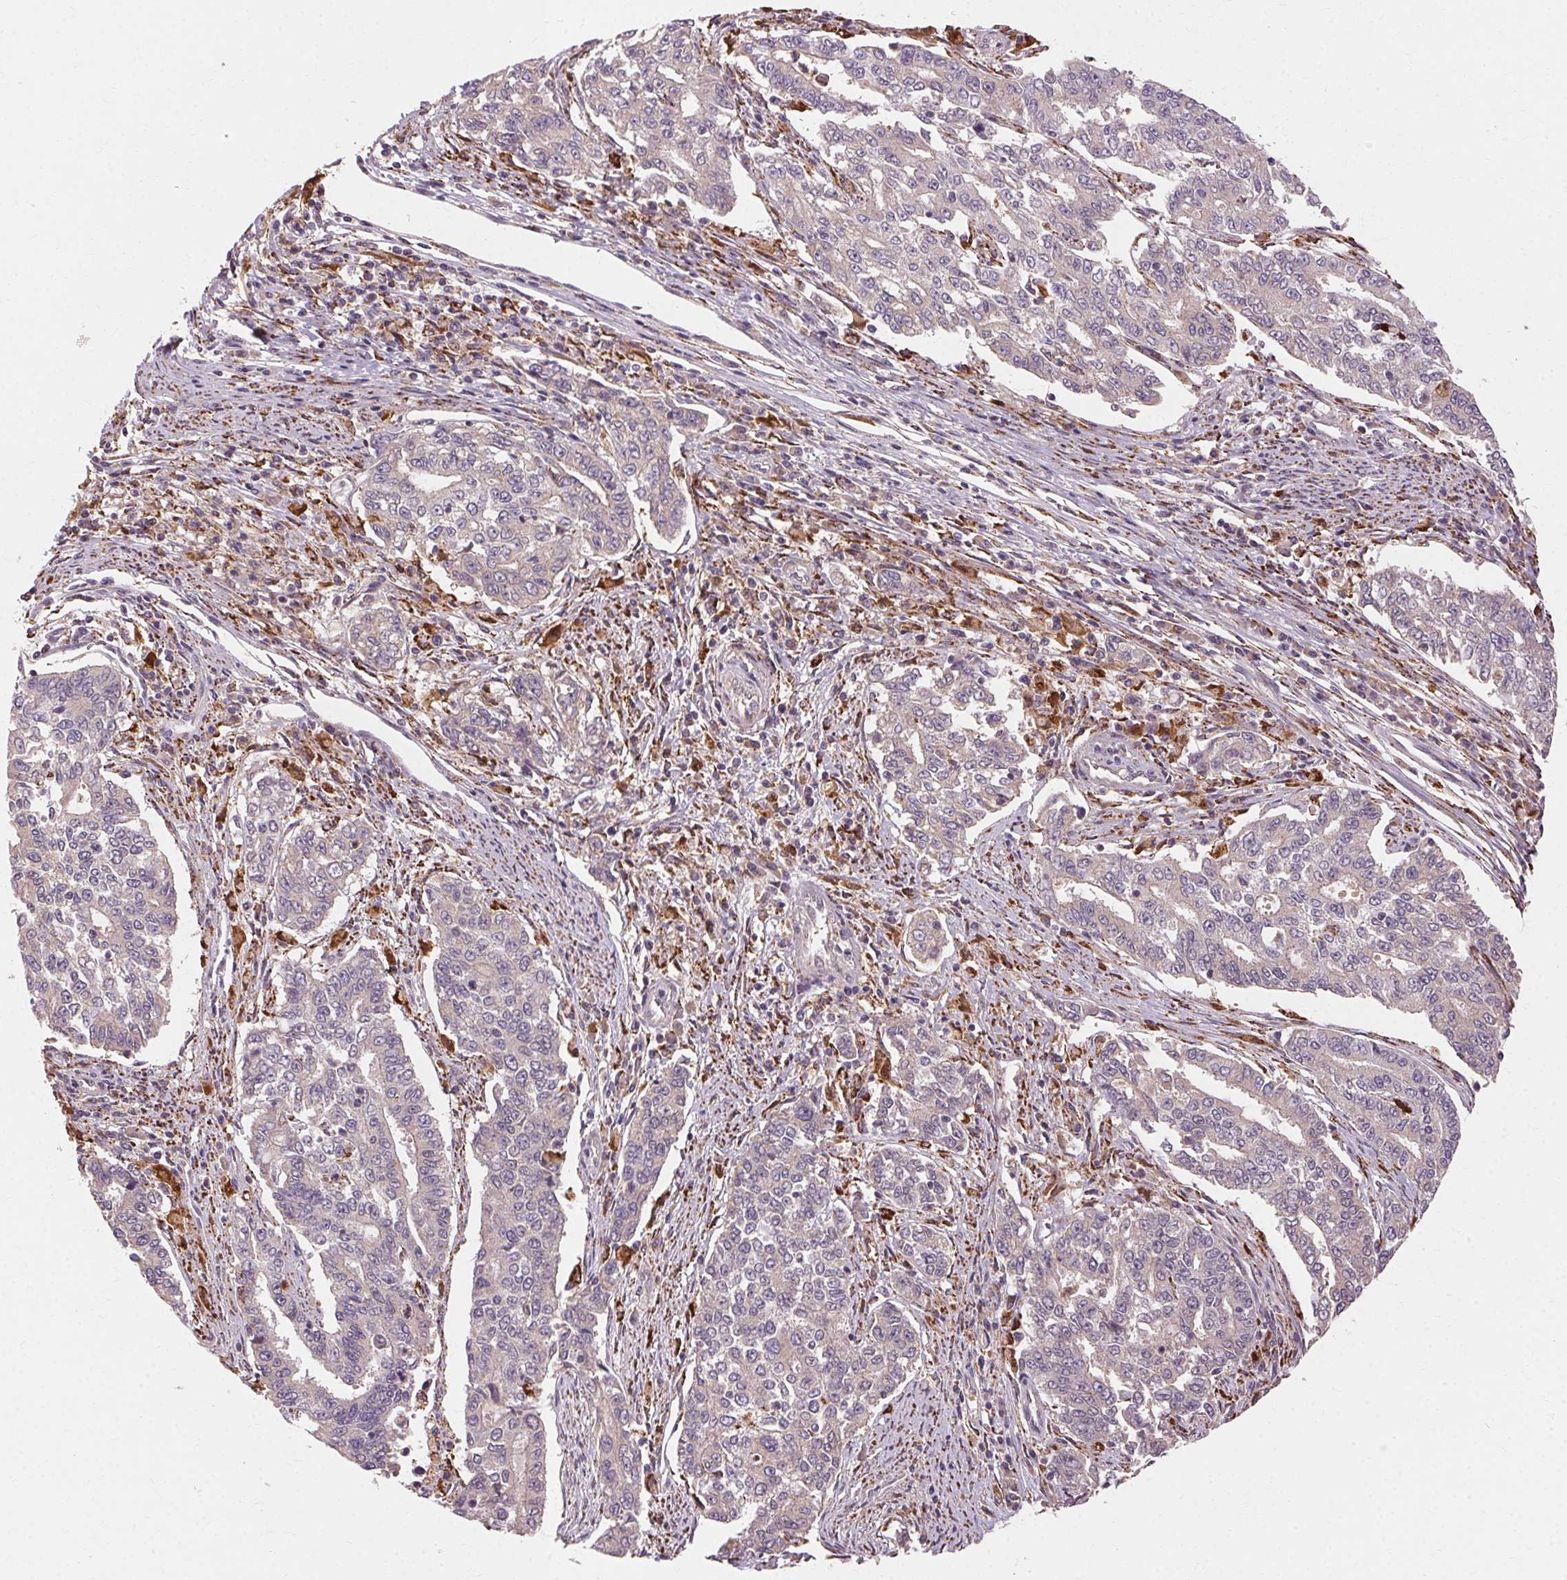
{"staining": {"intensity": "negative", "quantity": "none", "location": "none"}, "tissue": "endometrial cancer", "cell_type": "Tumor cells", "image_type": "cancer", "snomed": [{"axis": "morphology", "description": "Adenocarcinoma, NOS"}, {"axis": "topography", "description": "Uterus"}], "caption": "DAB immunohistochemical staining of adenocarcinoma (endometrial) demonstrates no significant positivity in tumor cells. (DAB (3,3'-diaminobenzidine) IHC, high magnification).", "gene": "REP15", "patient": {"sex": "female", "age": 59}}